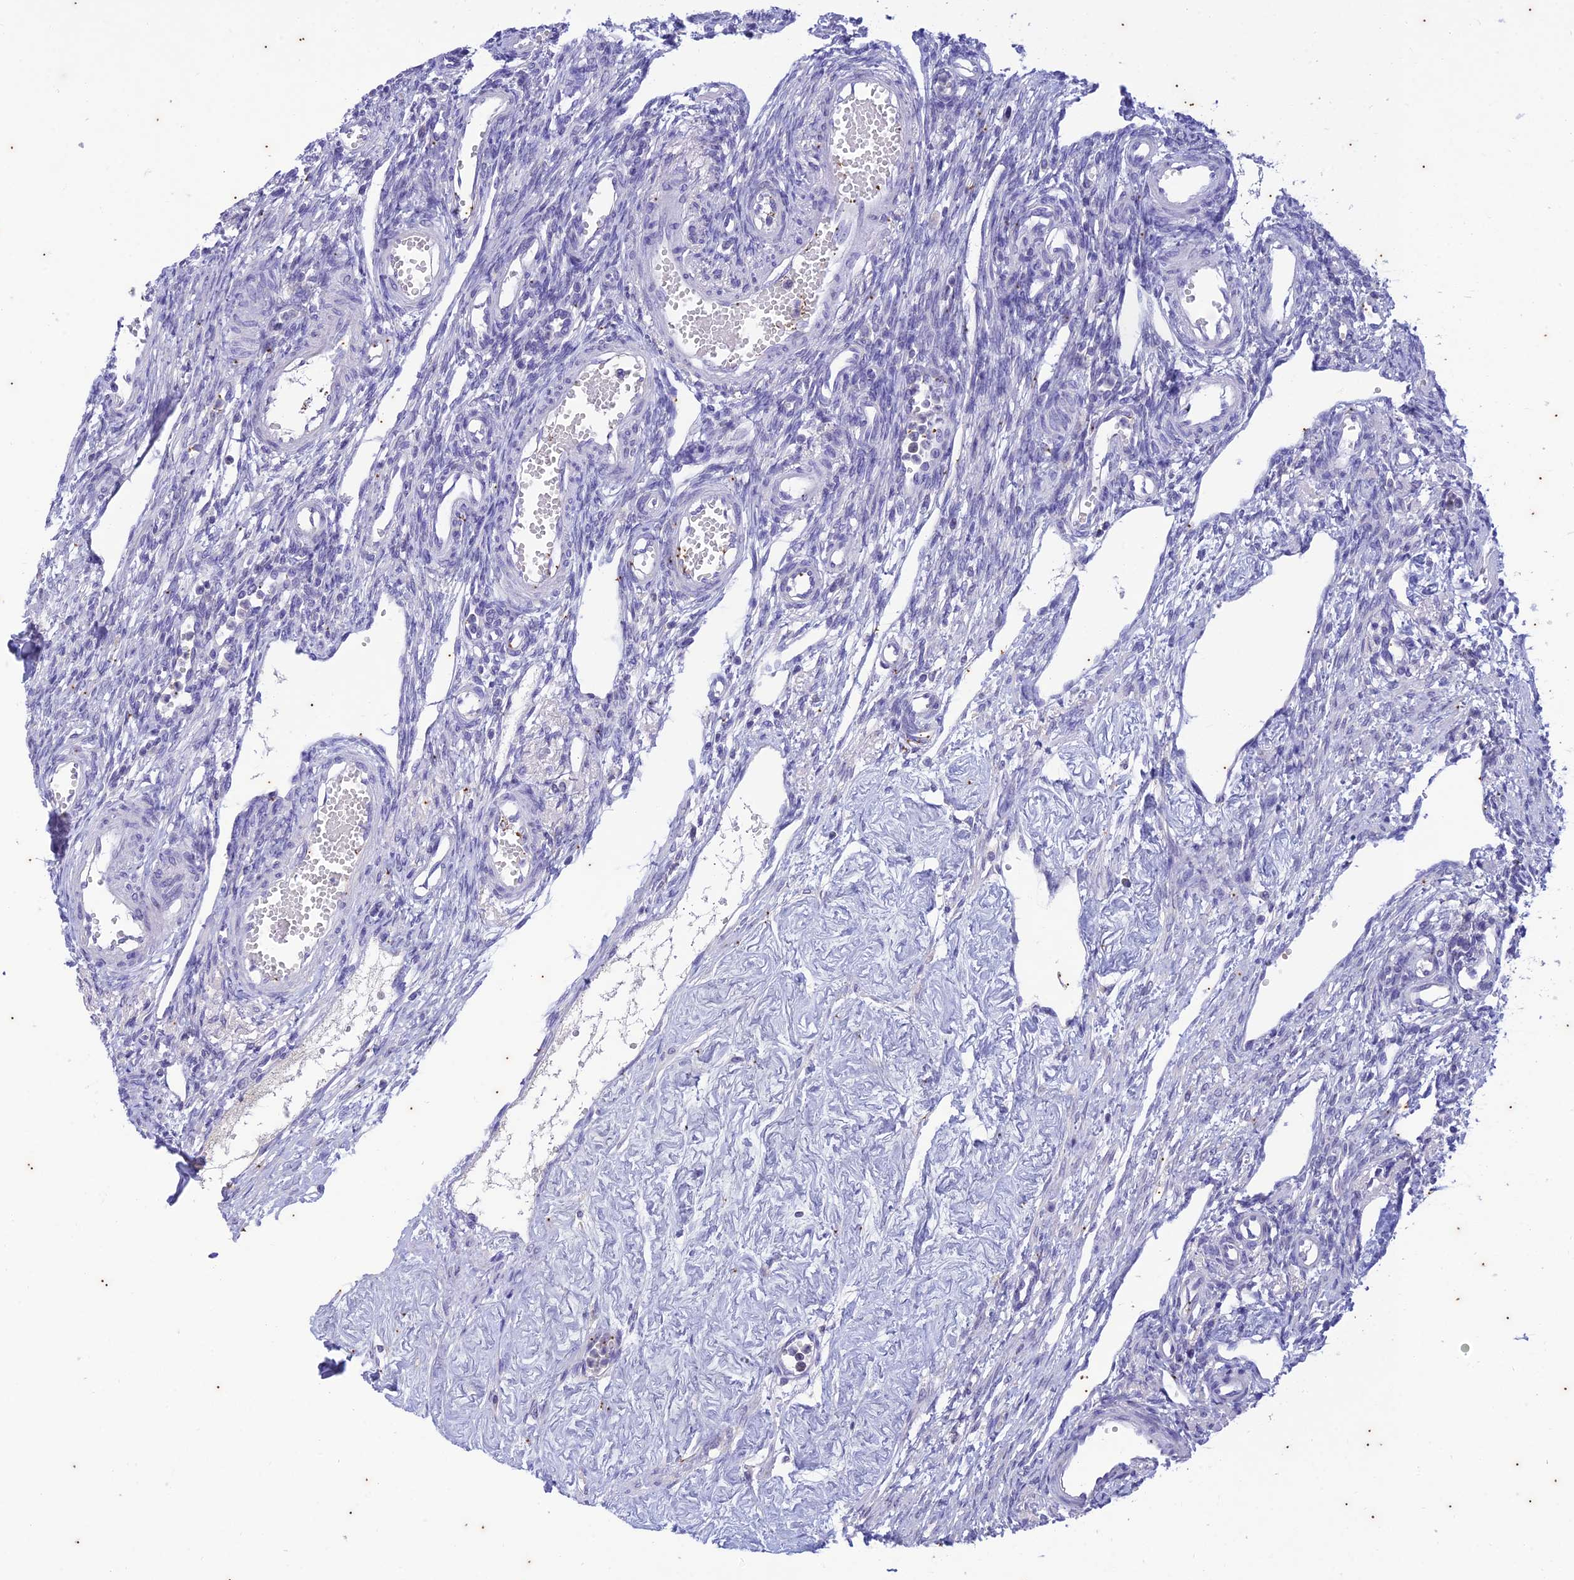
{"staining": {"intensity": "negative", "quantity": "none", "location": "none"}, "tissue": "ovary", "cell_type": "Ovarian stroma cells", "image_type": "normal", "snomed": [{"axis": "morphology", "description": "Normal tissue, NOS"}, {"axis": "morphology", "description": "Cyst, NOS"}, {"axis": "topography", "description": "Ovary"}], "caption": "Ovarian stroma cells are negative for brown protein staining in normal ovary. (DAB (3,3'-diaminobenzidine) immunohistochemistry with hematoxylin counter stain).", "gene": "TMEM40", "patient": {"sex": "female", "age": 33}}